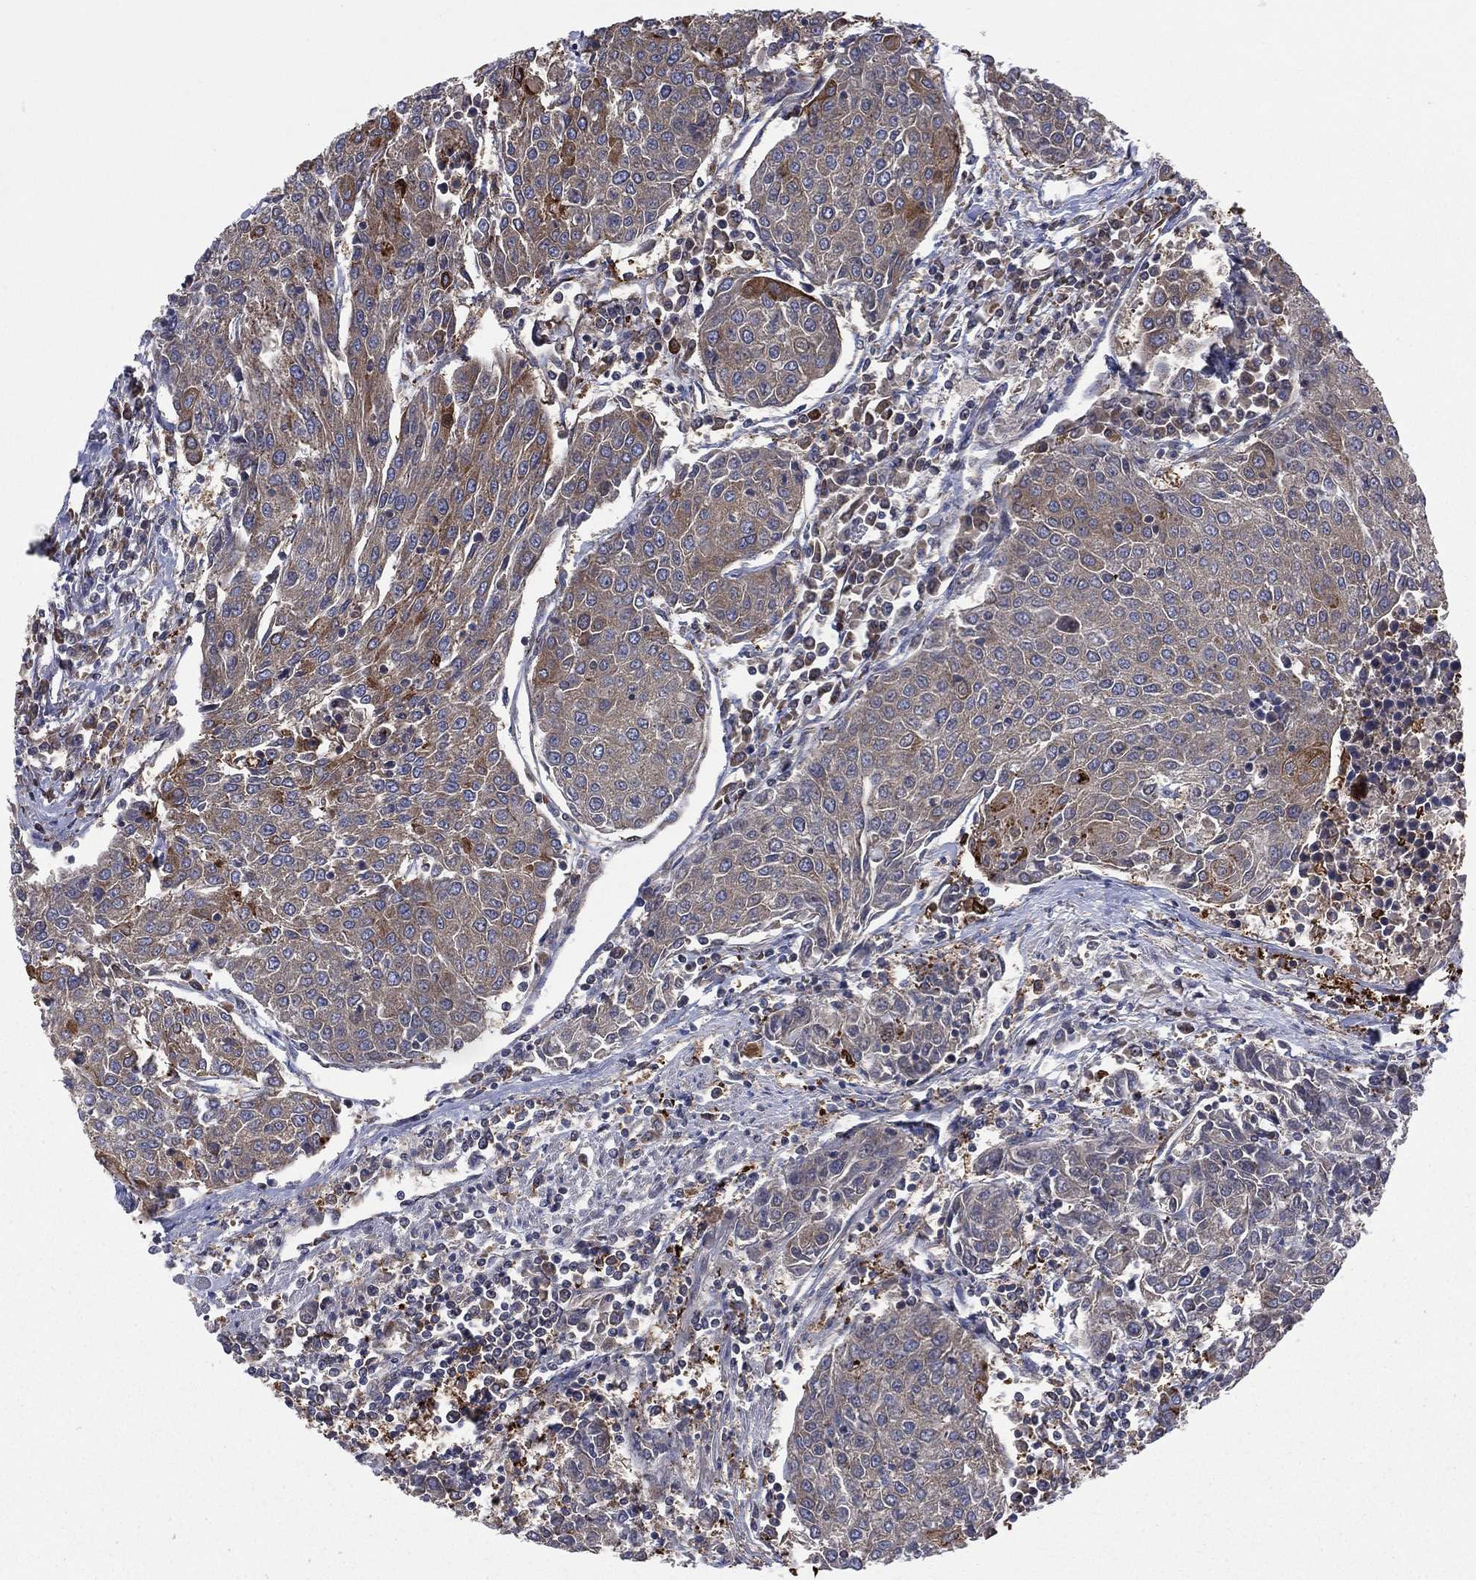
{"staining": {"intensity": "moderate", "quantity": "<25%", "location": "cytoplasmic/membranous"}, "tissue": "urothelial cancer", "cell_type": "Tumor cells", "image_type": "cancer", "snomed": [{"axis": "morphology", "description": "Urothelial carcinoma, High grade"}, {"axis": "topography", "description": "Urinary bladder"}], "caption": "An immunohistochemistry (IHC) micrograph of neoplastic tissue is shown. Protein staining in brown shows moderate cytoplasmic/membranous positivity in high-grade urothelial carcinoma within tumor cells.", "gene": "C2orf76", "patient": {"sex": "female", "age": 85}}